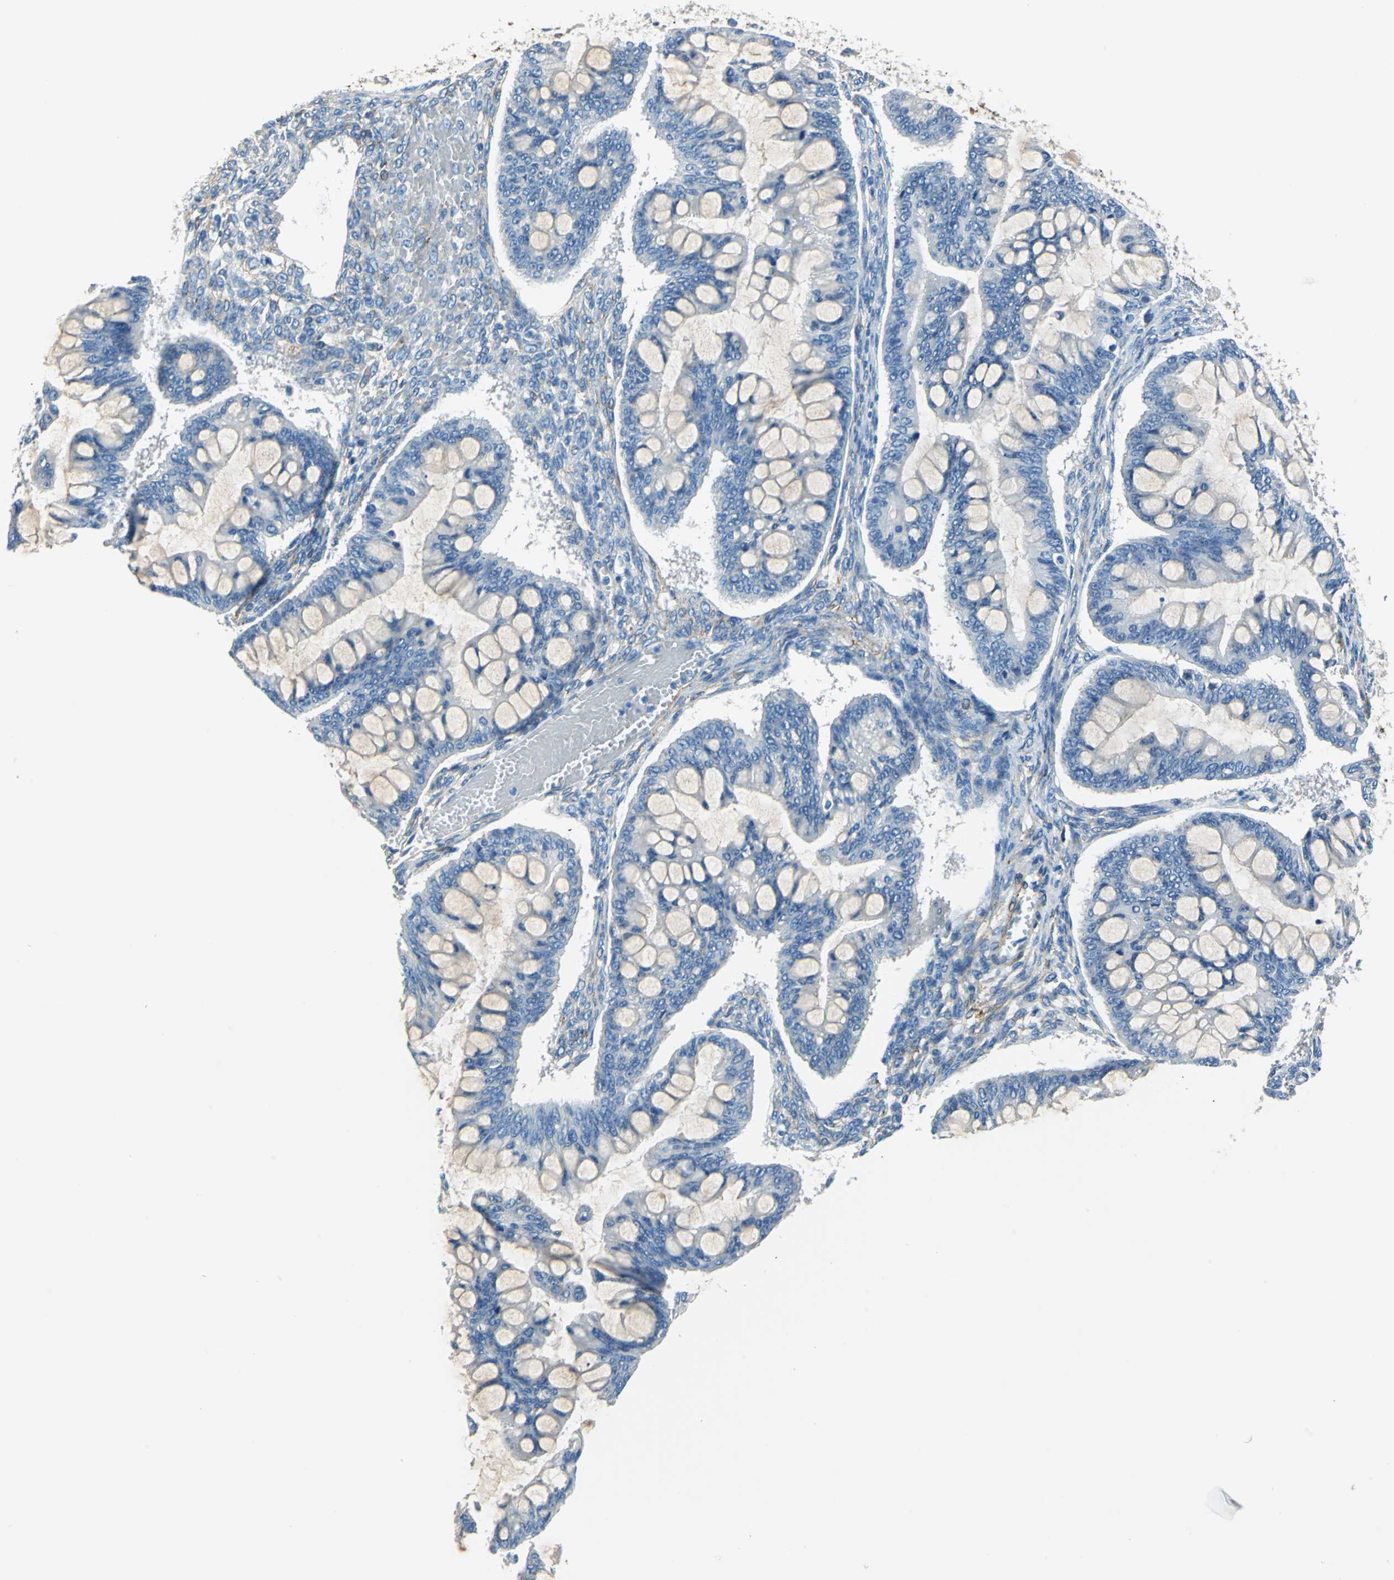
{"staining": {"intensity": "negative", "quantity": "none", "location": "none"}, "tissue": "ovarian cancer", "cell_type": "Tumor cells", "image_type": "cancer", "snomed": [{"axis": "morphology", "description": "Cystadenocarcinoma, mucinous, NOS"}, {"axis": "topography", "description": "Ovary"}], "caption": "Tumor cells show no significant positivity in ovarian cancer.", "gene": "AKAP12", "patient": {"sex": "female", "age": 73}}